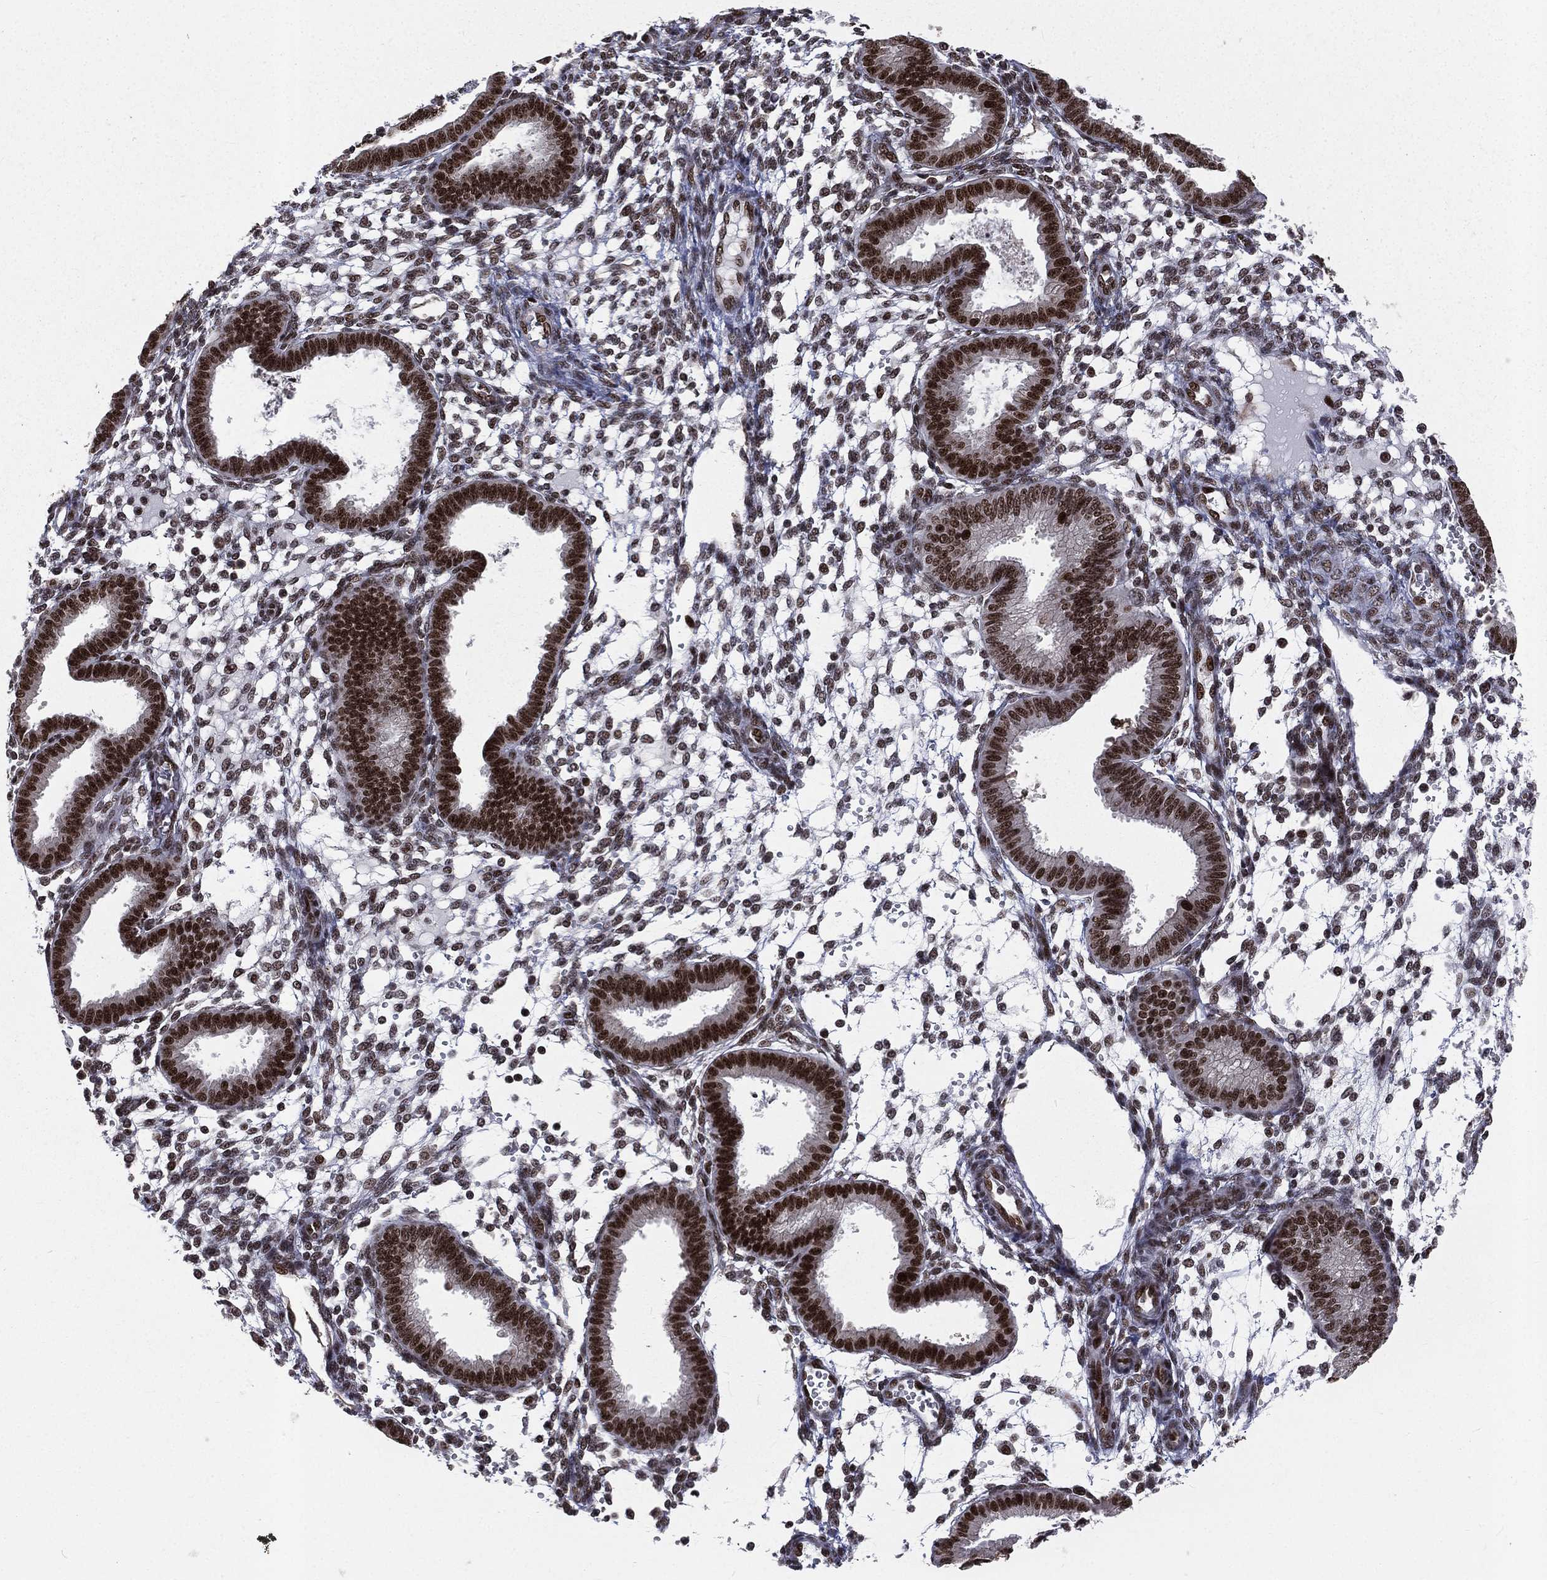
{"staining": {"intensity": "strong", "quantity": ">75%", "location": "nuclear"}, "tissue": "endometrium", "cell_type": "Cells in endometrial stroma", "image_type": "normal", "snomed": [{"axis": "morphology", "description": "Normal tissue, NOS"}, {"axis": "topography", "description": "Endometrium"}], "caption": "The micrograph displays staining of unremarkable endometrium, revealing strong nuclear protein staining (brown color) within cells in endometrial stroma.", "gene": "POLB", "patient": {"sex": "female", "age": 43}}